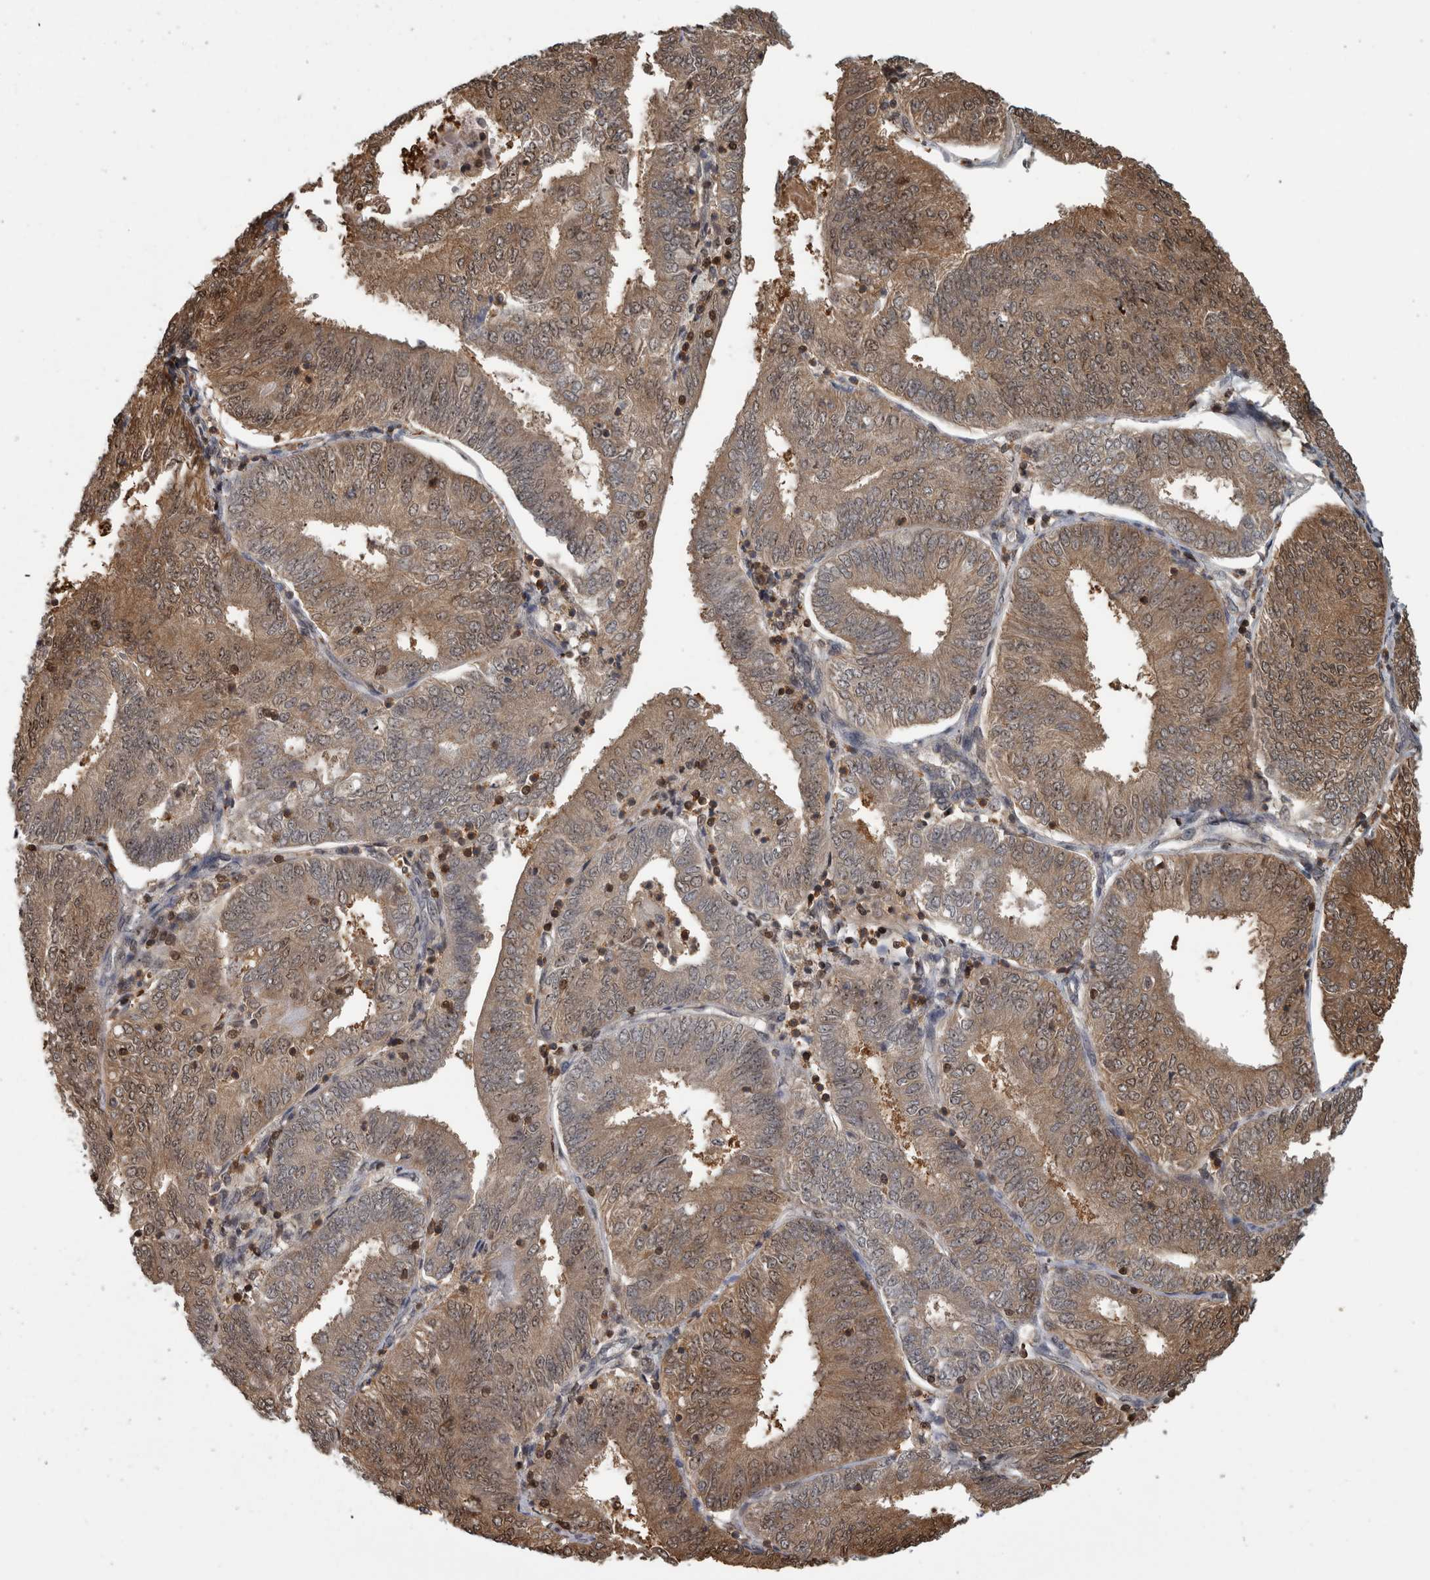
{"staining": {"intensity": "weak", "quantity": ">75%", "location": "cytoplasmic/membranous,nuclear"}, "tissue": "endometrial cancer", "cell_type": "Tumor cells", "image_type": "cancer", "snomed": [{"axis": "morphology", "description": "Adenocarcinoma, NOS"}, {"axis": "topography", "description": "Endometrium"}], "caption": "Tumor cells demonstrate weak cytoplasmic/membranous and nuclear staining in approximately >75% of cells in endometrial cancer (adenocarcinoma).", "gene": "TDRD7", "patient": {"sex": "female", "age": 58}}